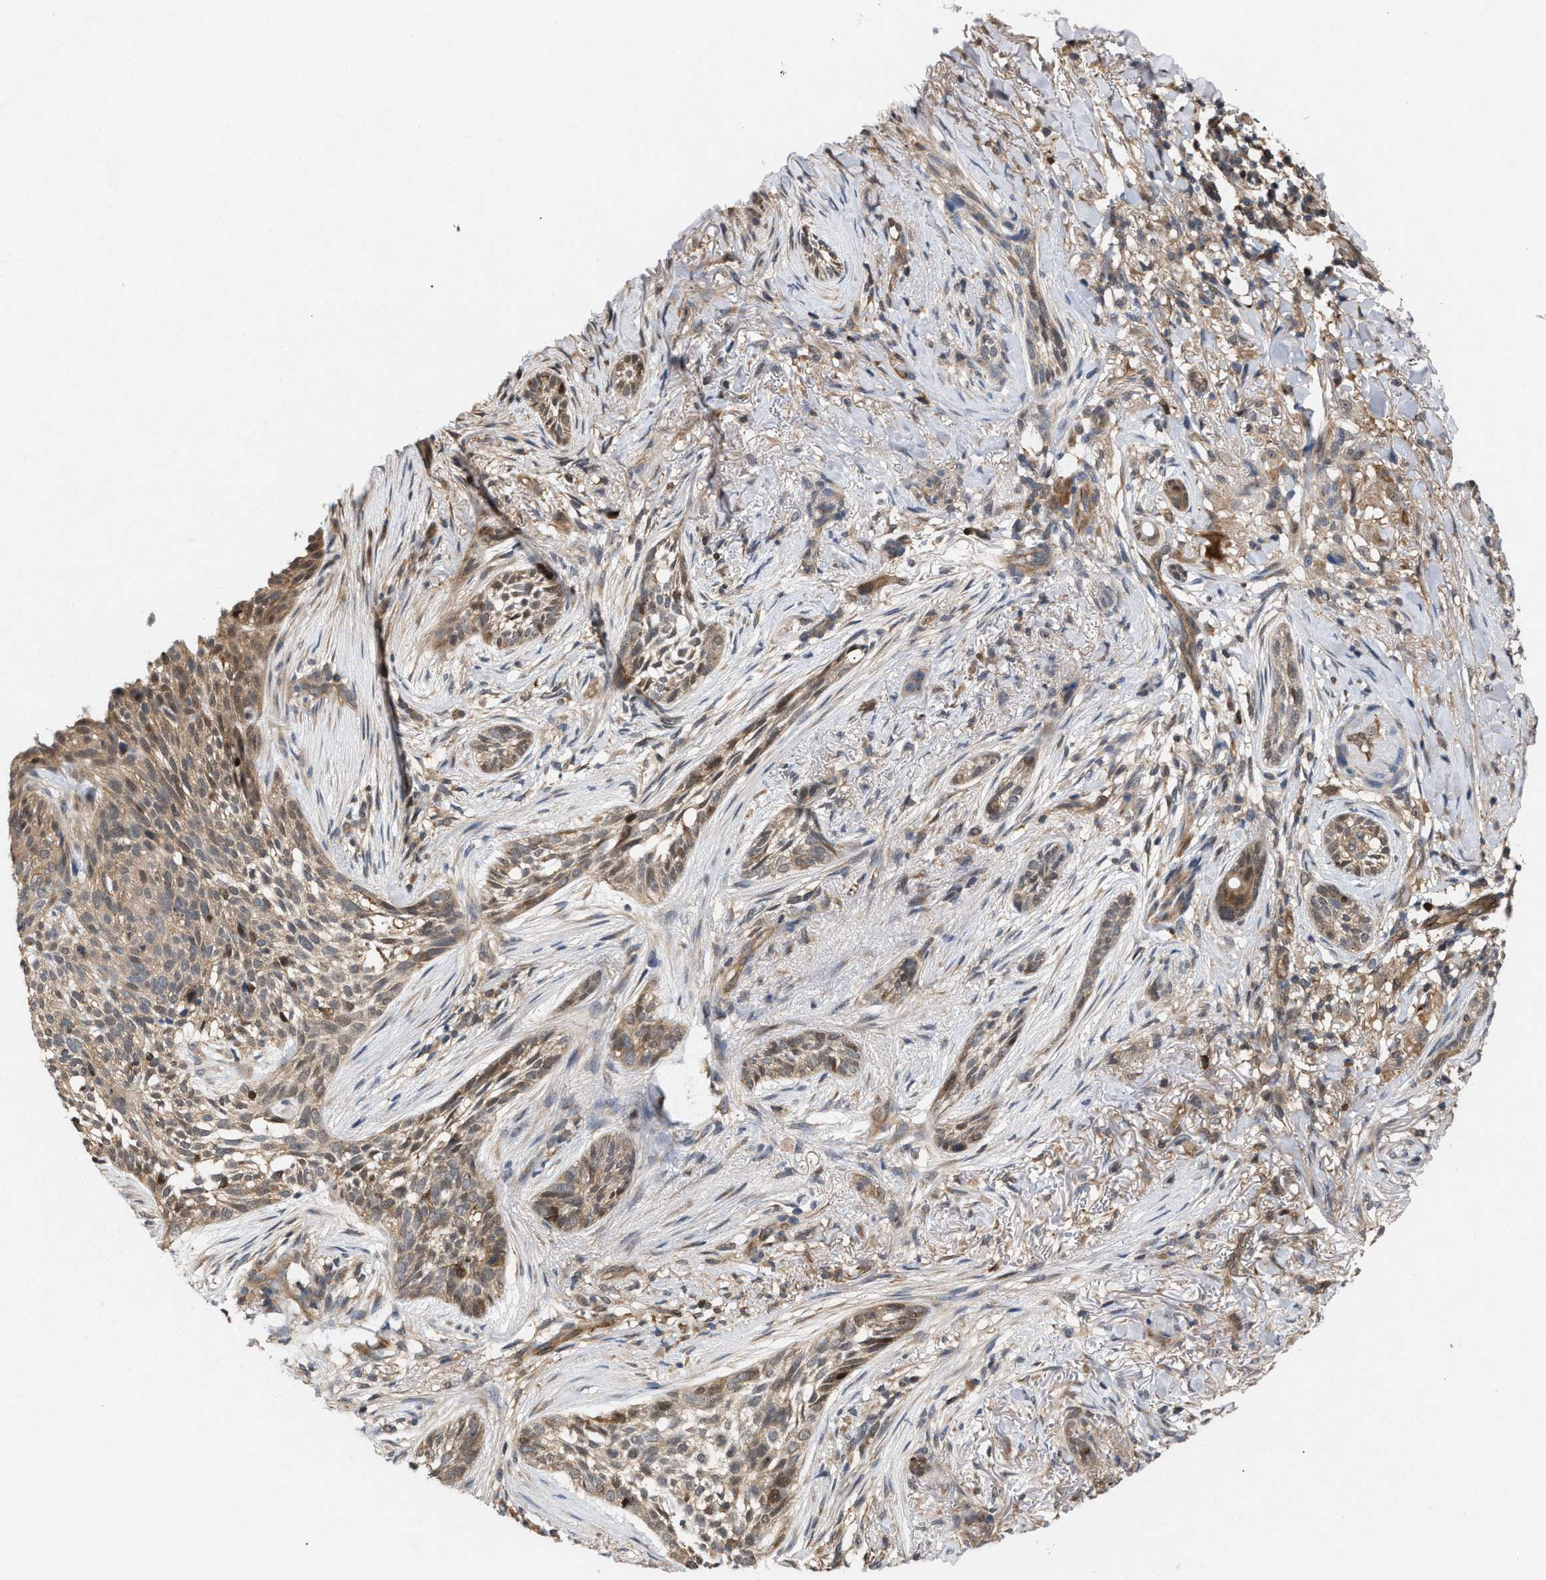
{"staining": {"intensity": "weak", "quantity": ">75%", "location": "cytoplasmic/membranous"}, "tissue": "skin cancer", "cell_type": "Tumor cells", "image_type": "cancer", "snomed": [{"axis": "morphology", "description": "Basal cell carcinoma"}, {"axis": "topography", "description": "Skin"}], "caption": "This micrograph shows IHC staining of basal cell carcinoma (skin), with low weak cytoplasmic/membranous staining in about >75% of tumor cells.", "gene": "GLOD4", "patient": {"sex": "female", "age": 88}}